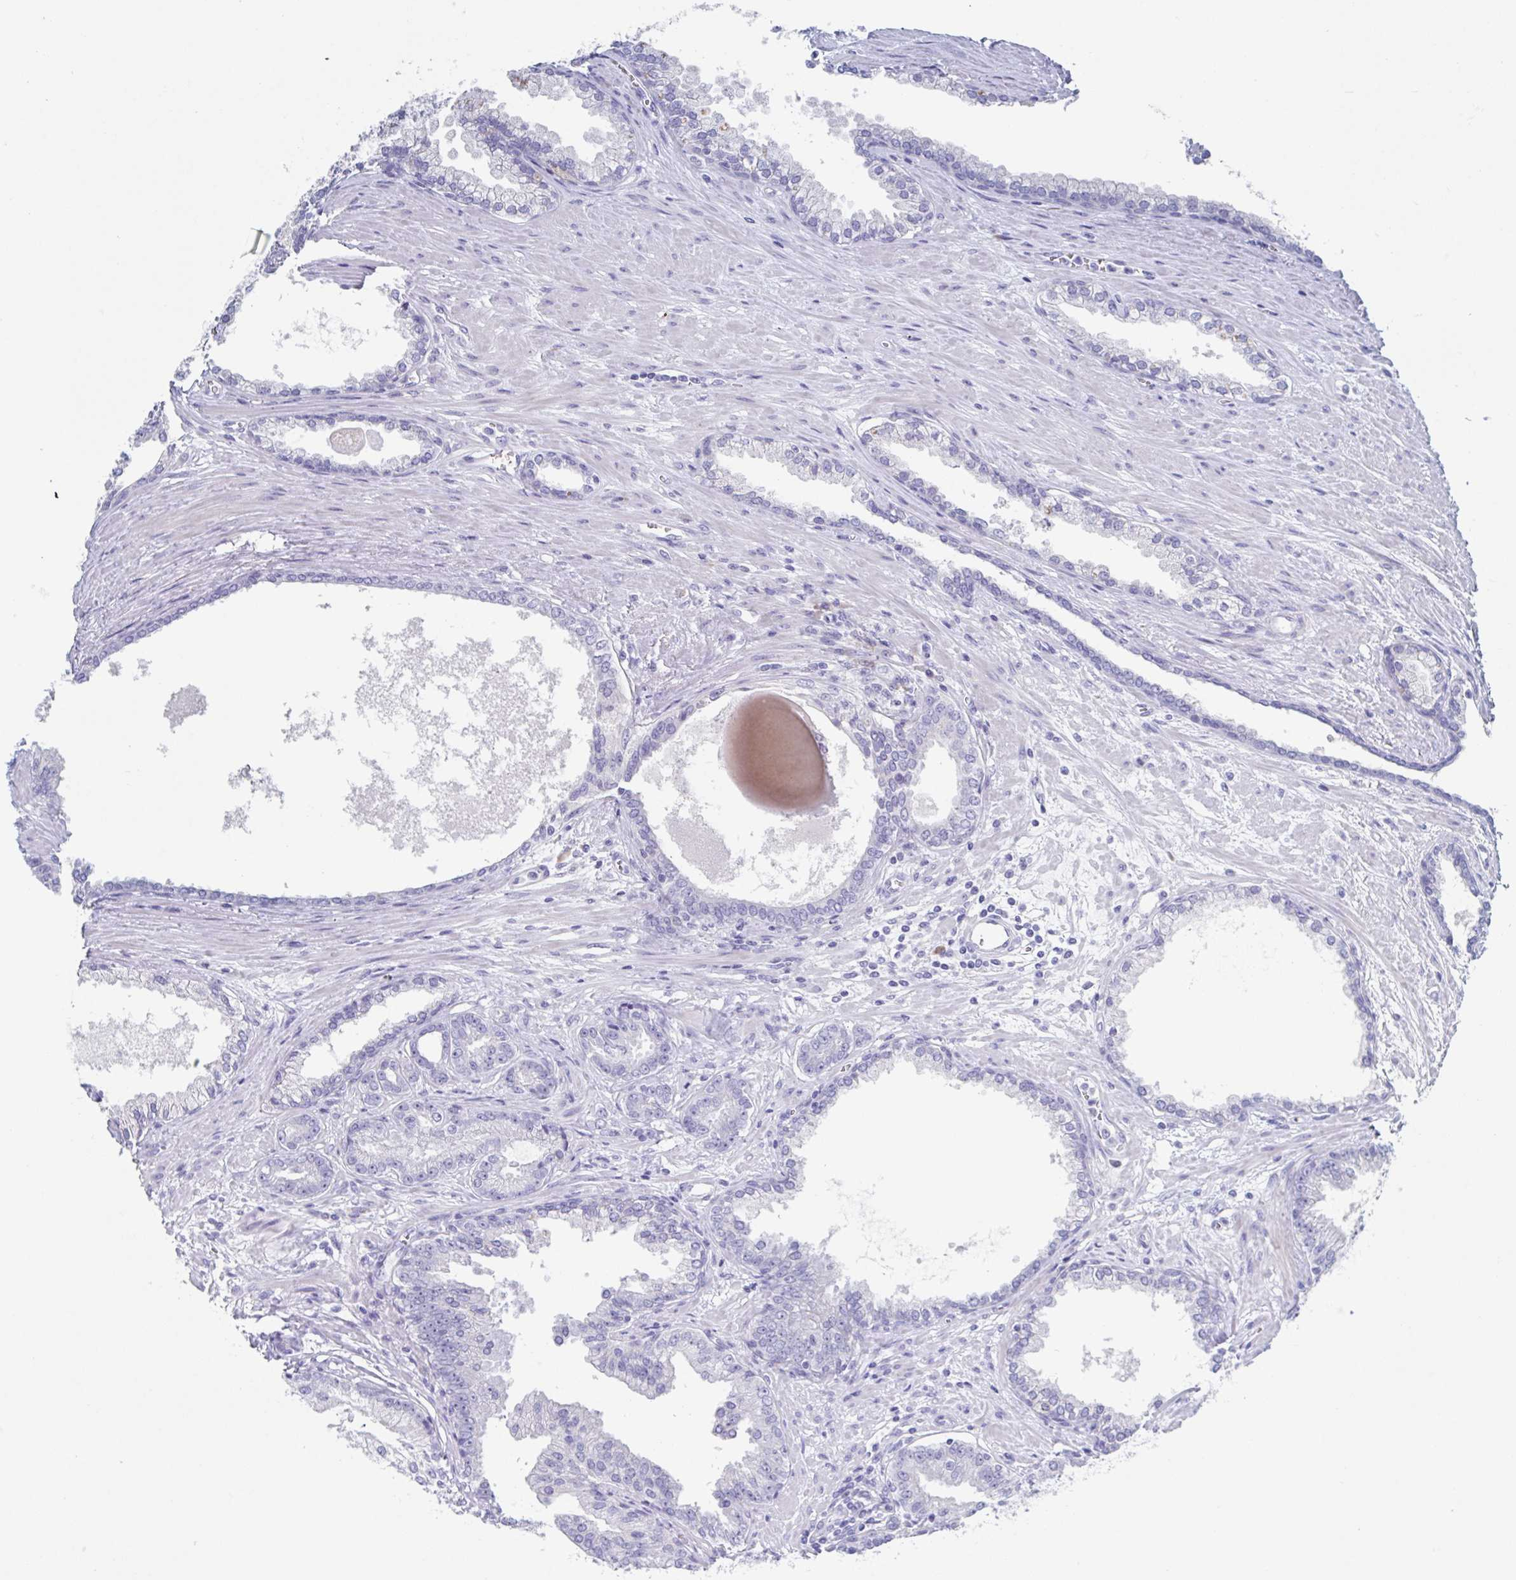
{"staining": {"intensity": "negative", "quantity": "none", "location": "none"}, "tissue": "prostate cancer", "cell_type": "Tumor cells", "image_type": "cancer", "snomed": [{"axis": "morphology", "description": "Adenocarcinoma, Low grade"}, {"axis": "topography", "description": "Prostate"}], "caption": "Tumor cells are negative for protein expression in human prostate cancer (adenocarcinoma (low-grade)).", "gene": "NOXRED1", "patient": {"sex": "male", "age": 61}}